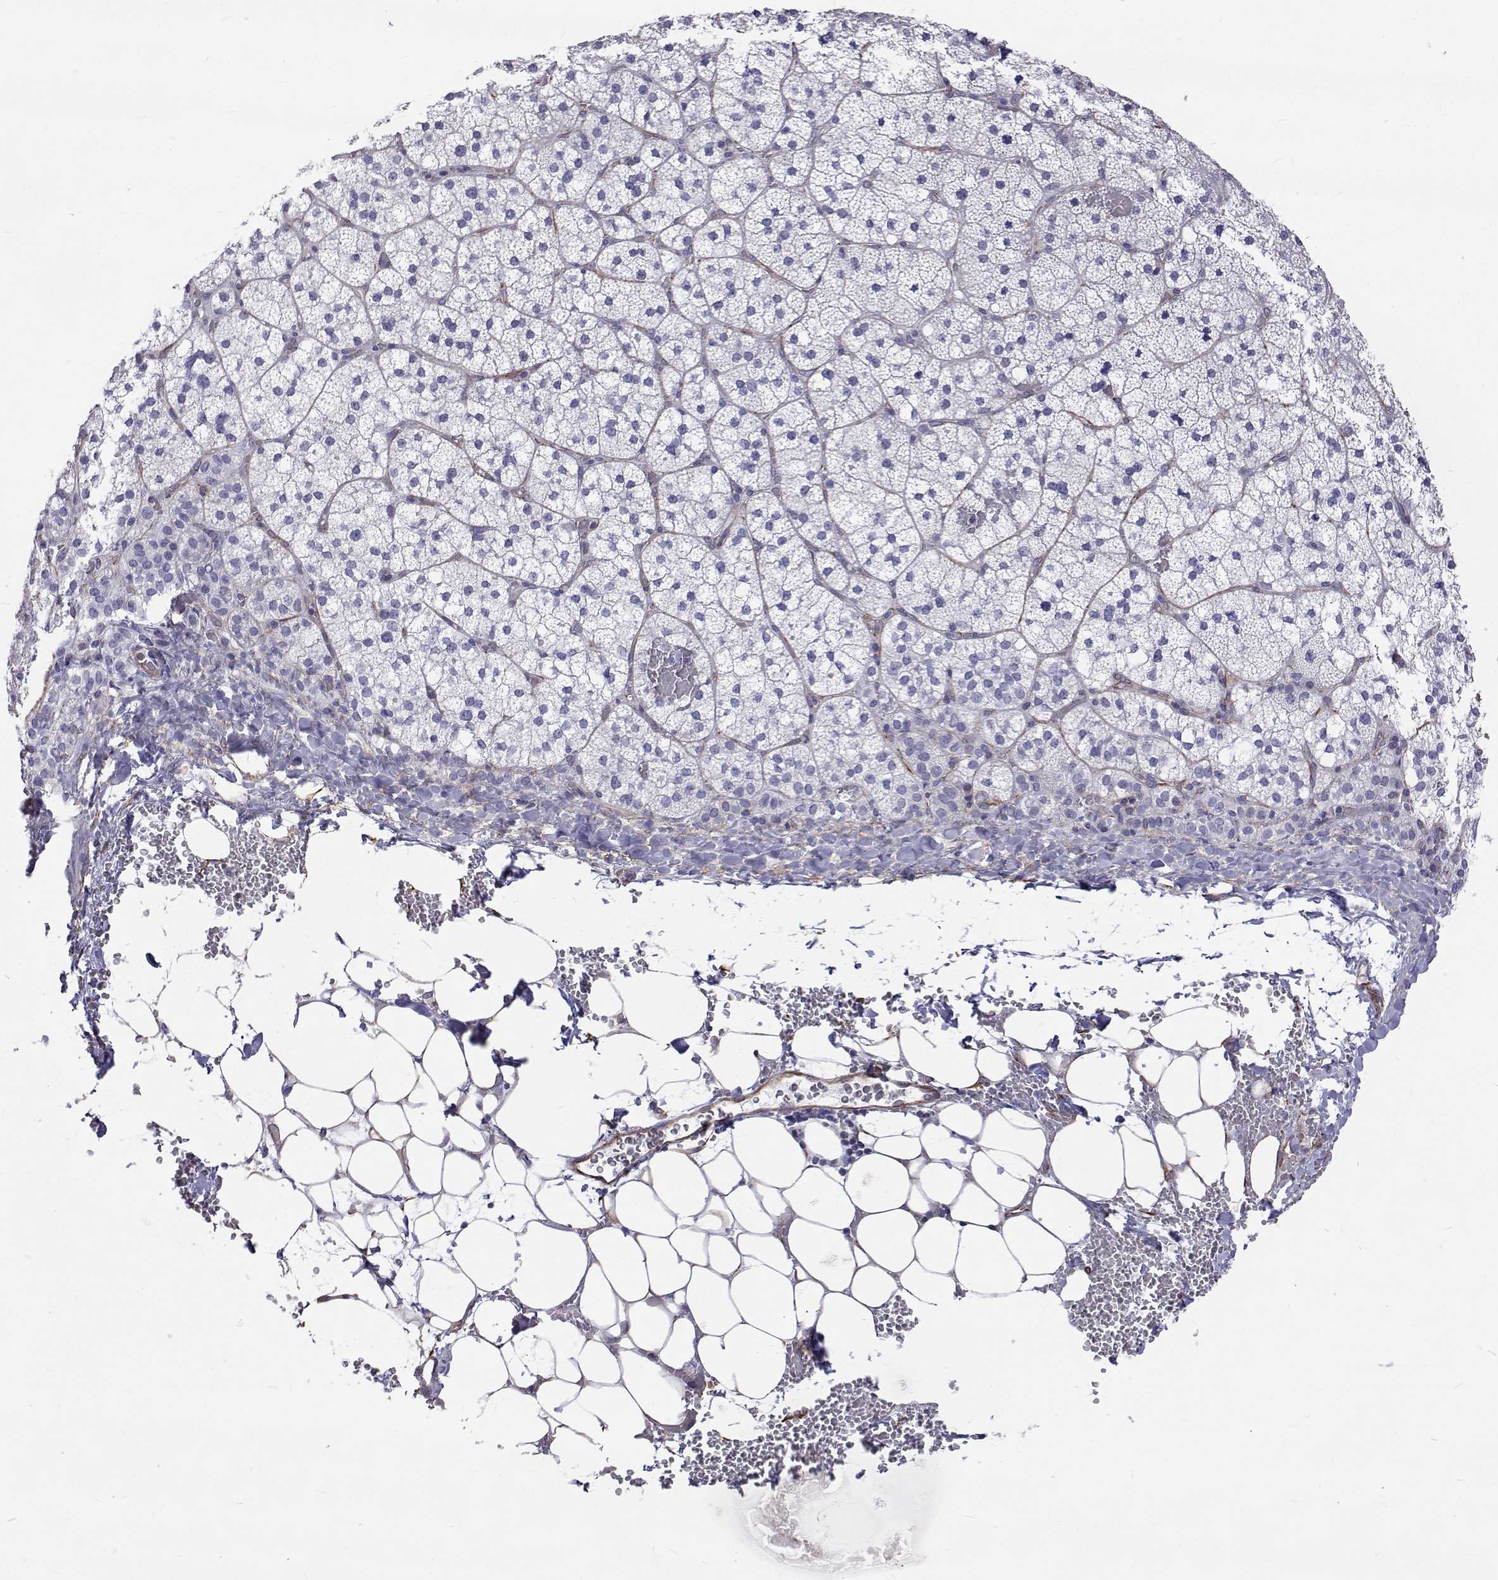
{"staining": {"intensity": "negative", "quantity": "none", "location": "none"}, "tissue": "adrenal gland", "cell_type": "Glandular cells", "image_type": "normal", "snomed": [{"axis": "morphology", "description": "Normal tissue, NOS"}, {"axis": "topography", "description": "Adrenal gland"}], "caption": "An immunohistochemistry image of benign adrenal gland is shown. There is no staining in glandular cells of adrenal gland. (DAB IHC with hematoxylin counter stain).", "gene": "OPRPN", "patient": {"sex": "male", "age": 53}}